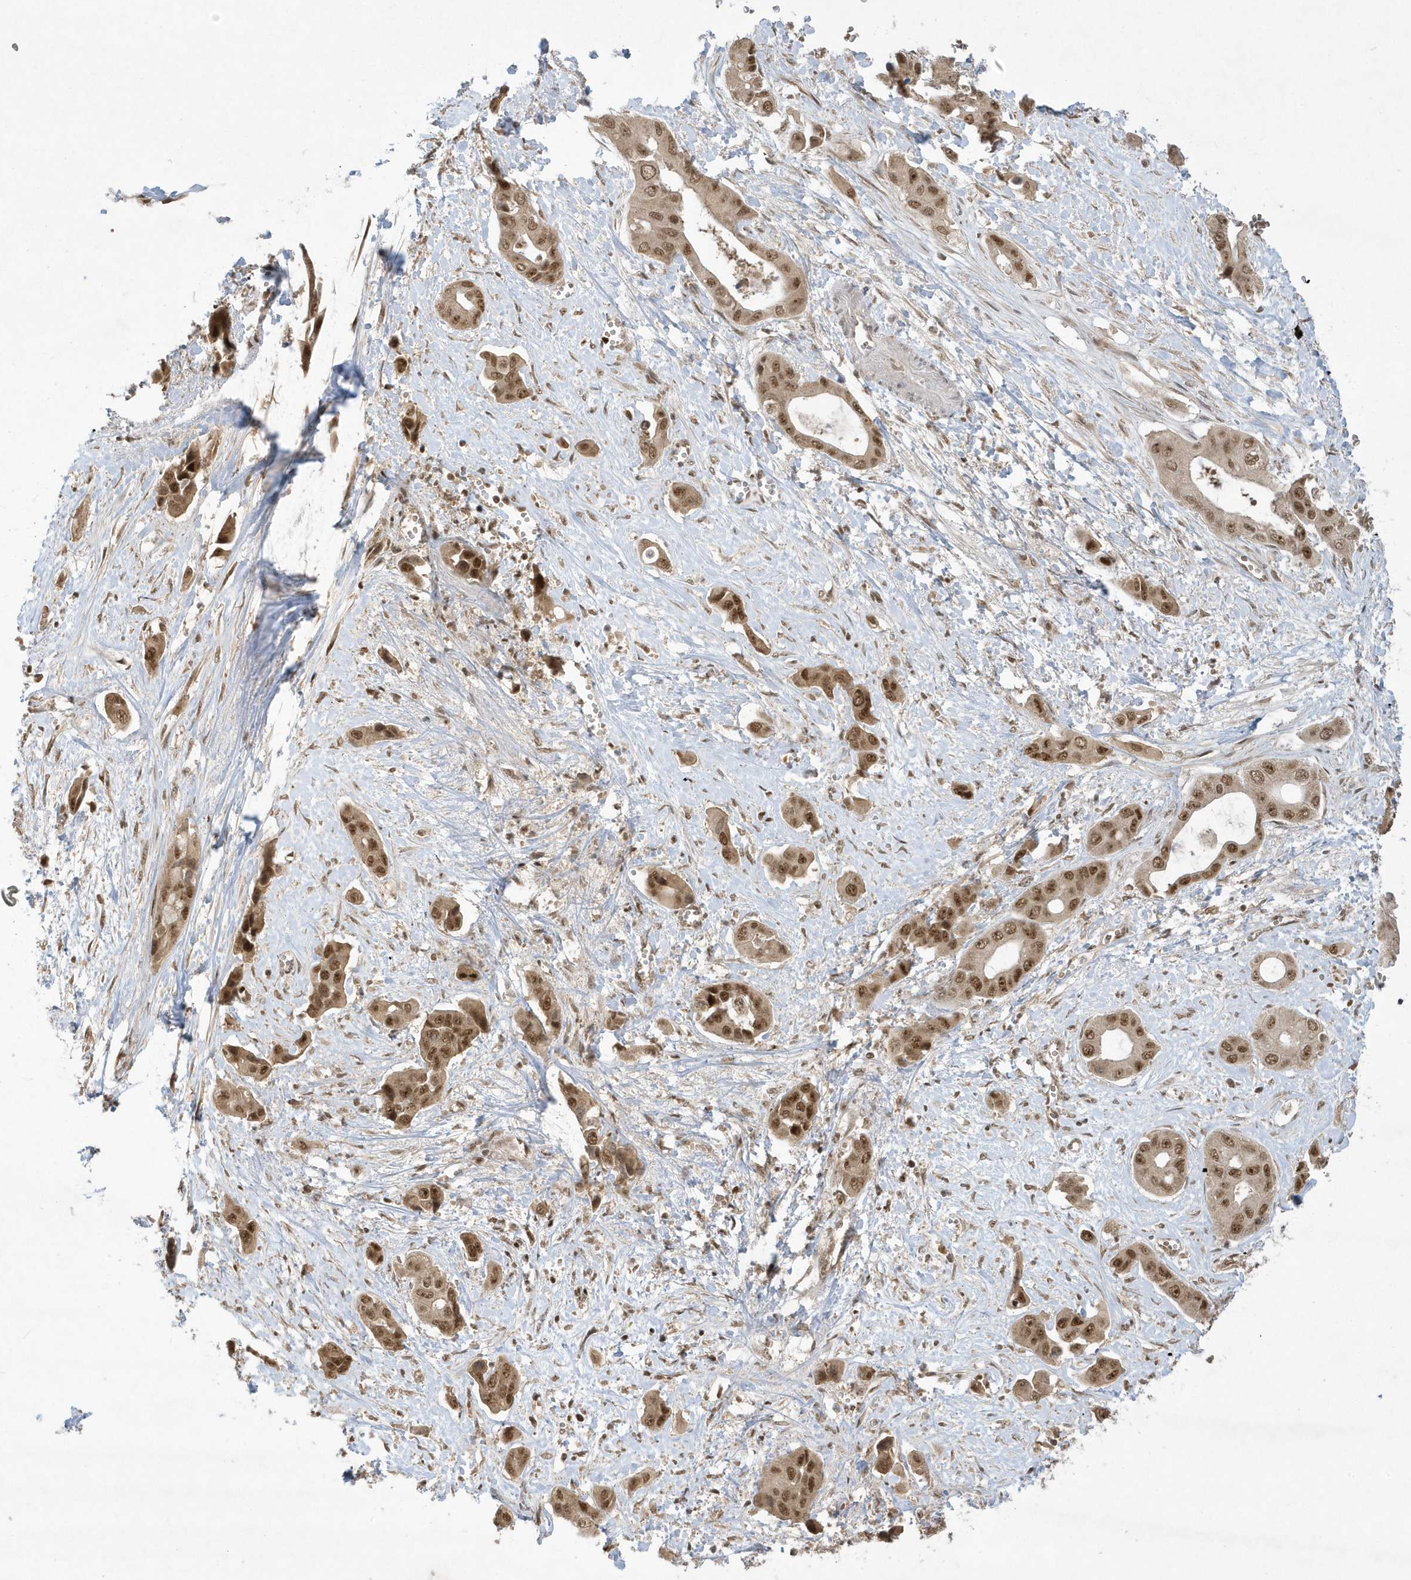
{"staining": {"intensity": "strong", "quantity": ">75%", "location": "nuclear"}, "tissue": "liver cancer", "cell_type": "Tumor cells", "image_type": "cancer", "snomed": [{"axis": "morphology", "description": "Cholangiocarcinoma"}, {"axis": "topography", "description": "Liver"}], "caption": "Human liver cholangiocarcinoma stained with a brown dye reveals strong nuclear positive positivity in about >75% of tumor cells.", "gene": "PPIL2", "patient": {"sex": "female", "age": 52}}